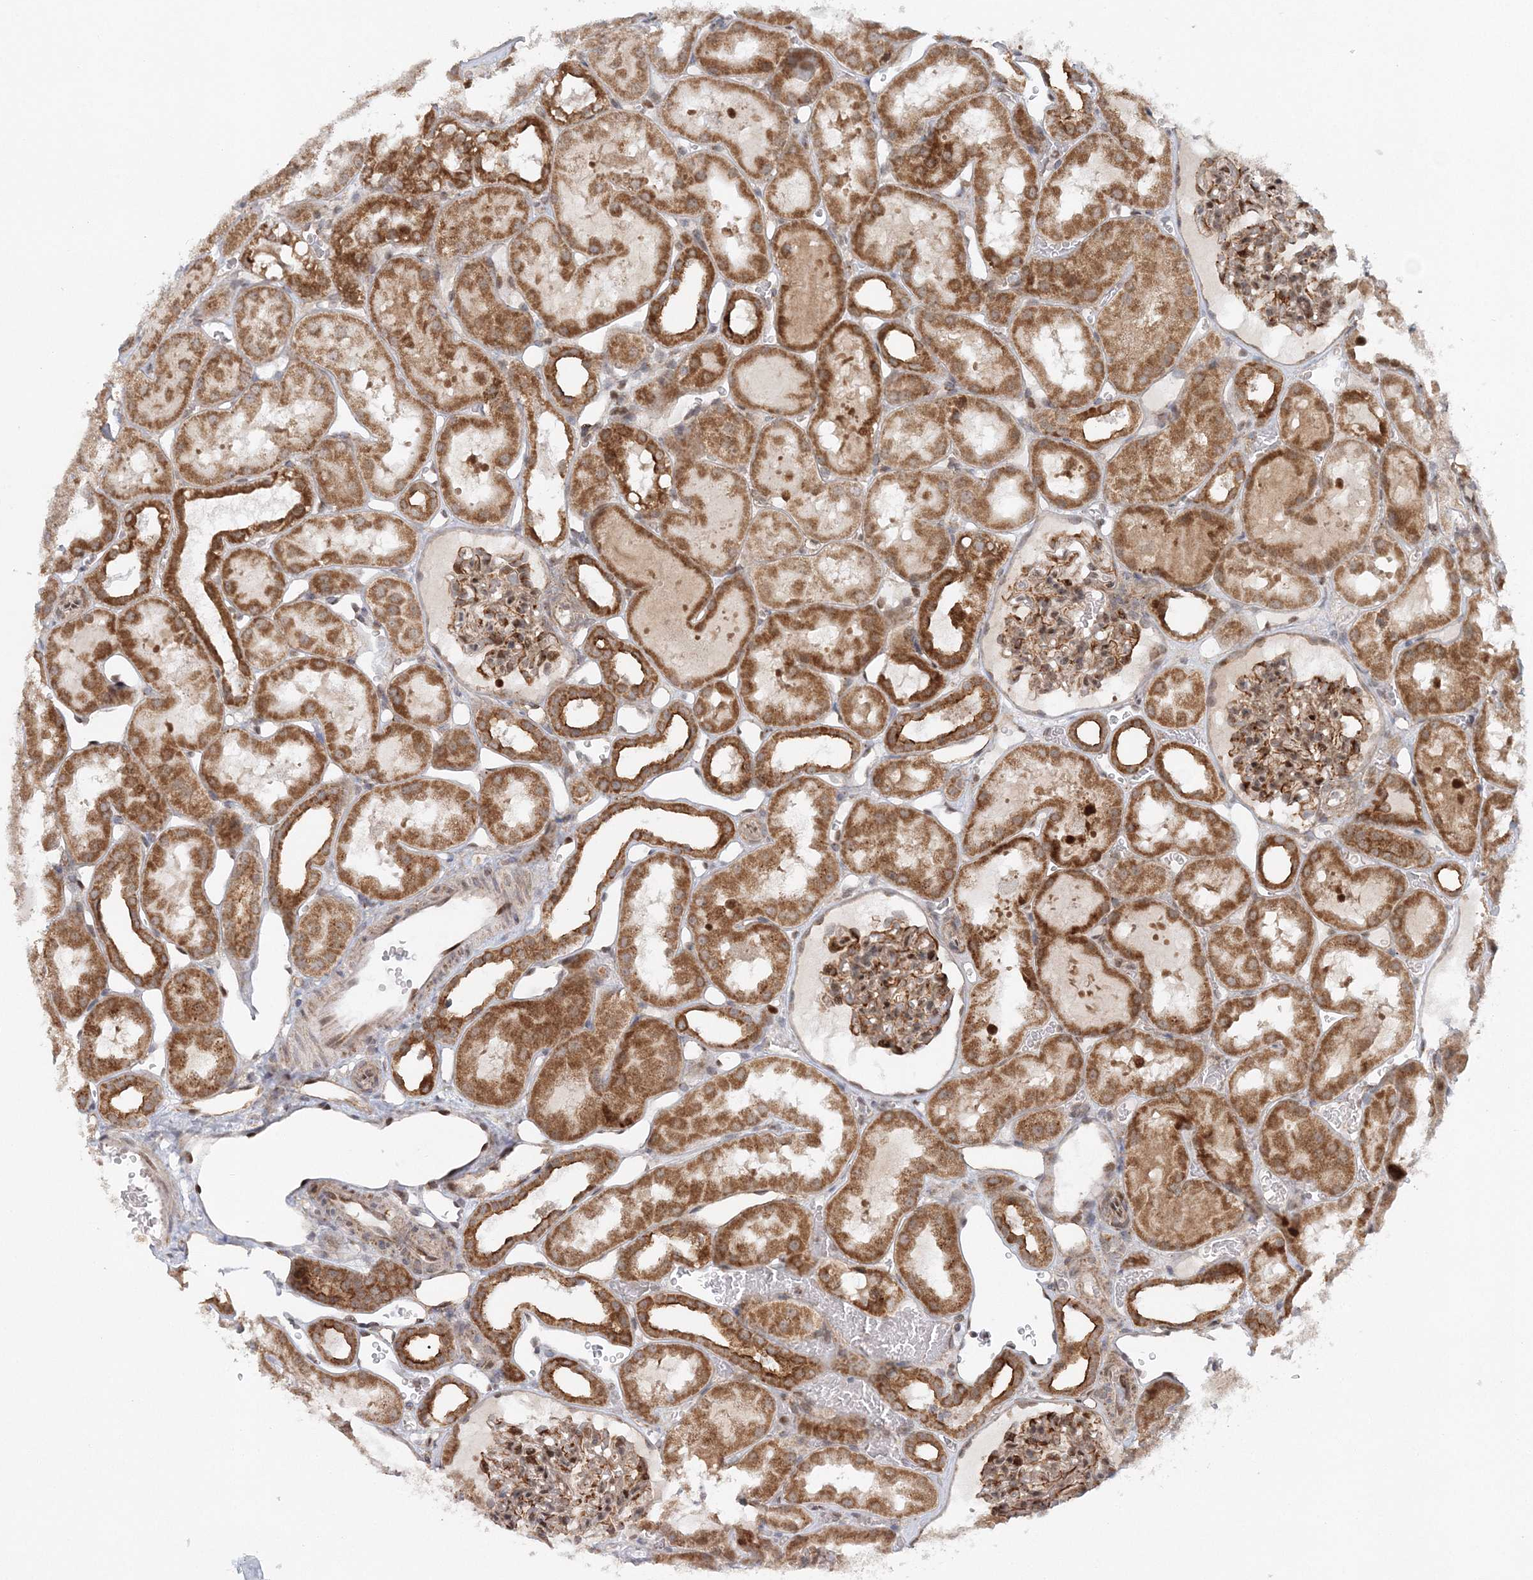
{"staining": {"intensity": "moderate", "quantity": "25%-75%", "location": "cytoplasmic/membranous"}, "tissue": "kidney", "cell_type": "Cells in glomeruli", "image_type": "normal", "snomed": [{"axis": "morphology", "description": "Normal tissue, NOS"}, {"axis": "topography", "description": "Kidney"}, {"axis": "topography", "description": "Urinary bladder"}], "caption": "An immunohistochemistry (IHC) photomicrograph of normal tissue is shown. Protein staining in brown labels moderate cytoplasmic/membranous positivity in kidney within cells in glomeruli. The staining was performed using DAB to visualize the protein expression in brown, while the nuclei were stained in blue with hematoxylin (Magnification: 20x).", "gene": "RAB11FIP2", "patient": {"sex": "male", "age": 16}}